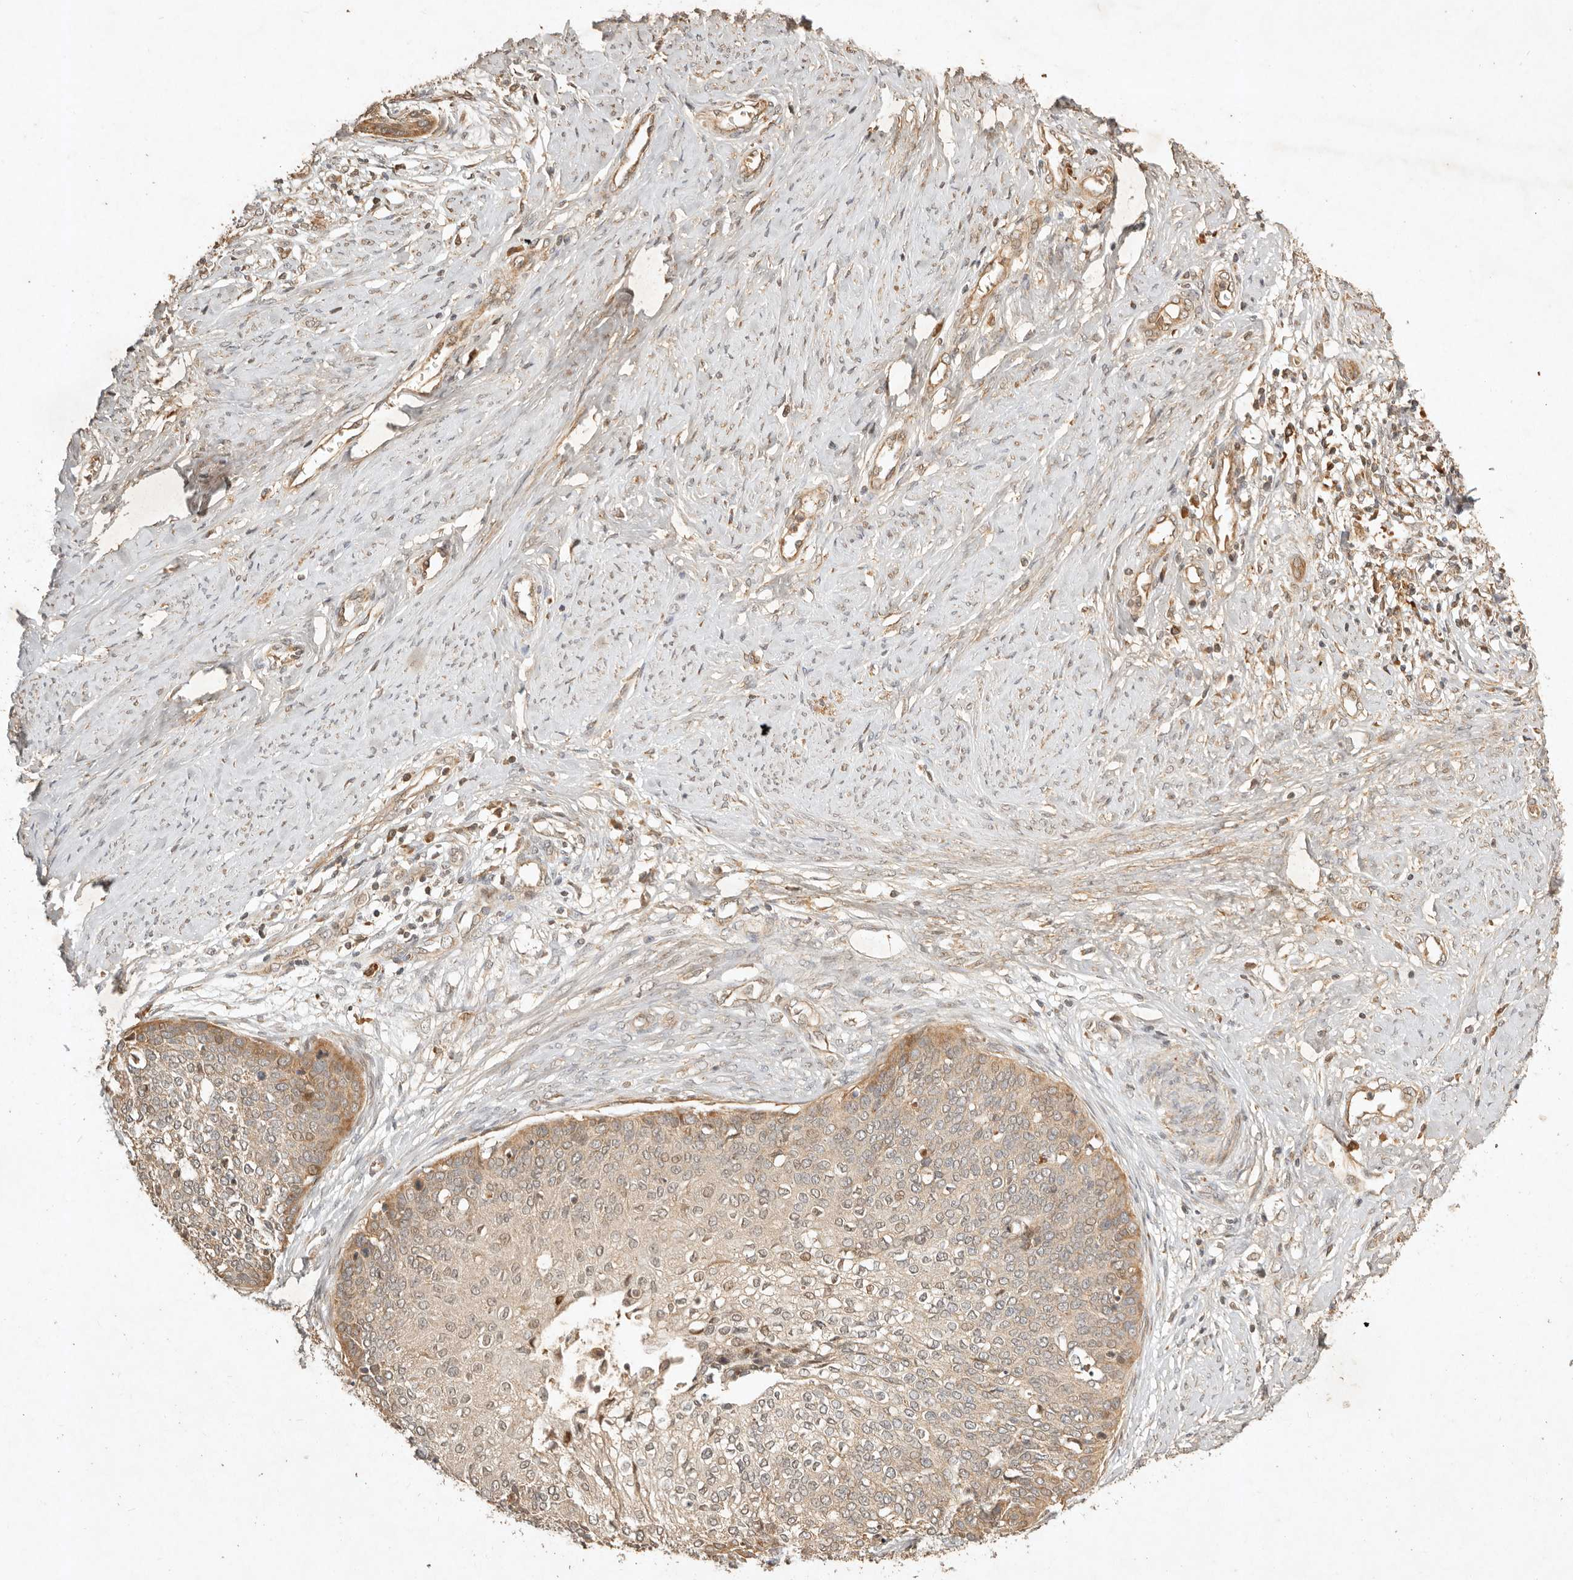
{"staining": {"intensity": "weak", "quantity": "25%-75%", "location": "cytoplasmic/membranous"}, "tissue": "cervical cancer", "cell_type": "Tumor cells", "image_type": "cancer", "snomed": [{"axis": "morphology", "description": "Squamous cell carcinoma, NOS"}, {"axis": "topography", "description": "Cervix"}], "caption": "A micrograph showing weak cytoplasmic/membranous expression in approximately 25%-75% of tumor cells in cervical squamous cell carcinoma, as visualized by brown immunohistochemical staining.", "gene": "CLEC4C", "patient": {"sex": "female", "age": 37}}